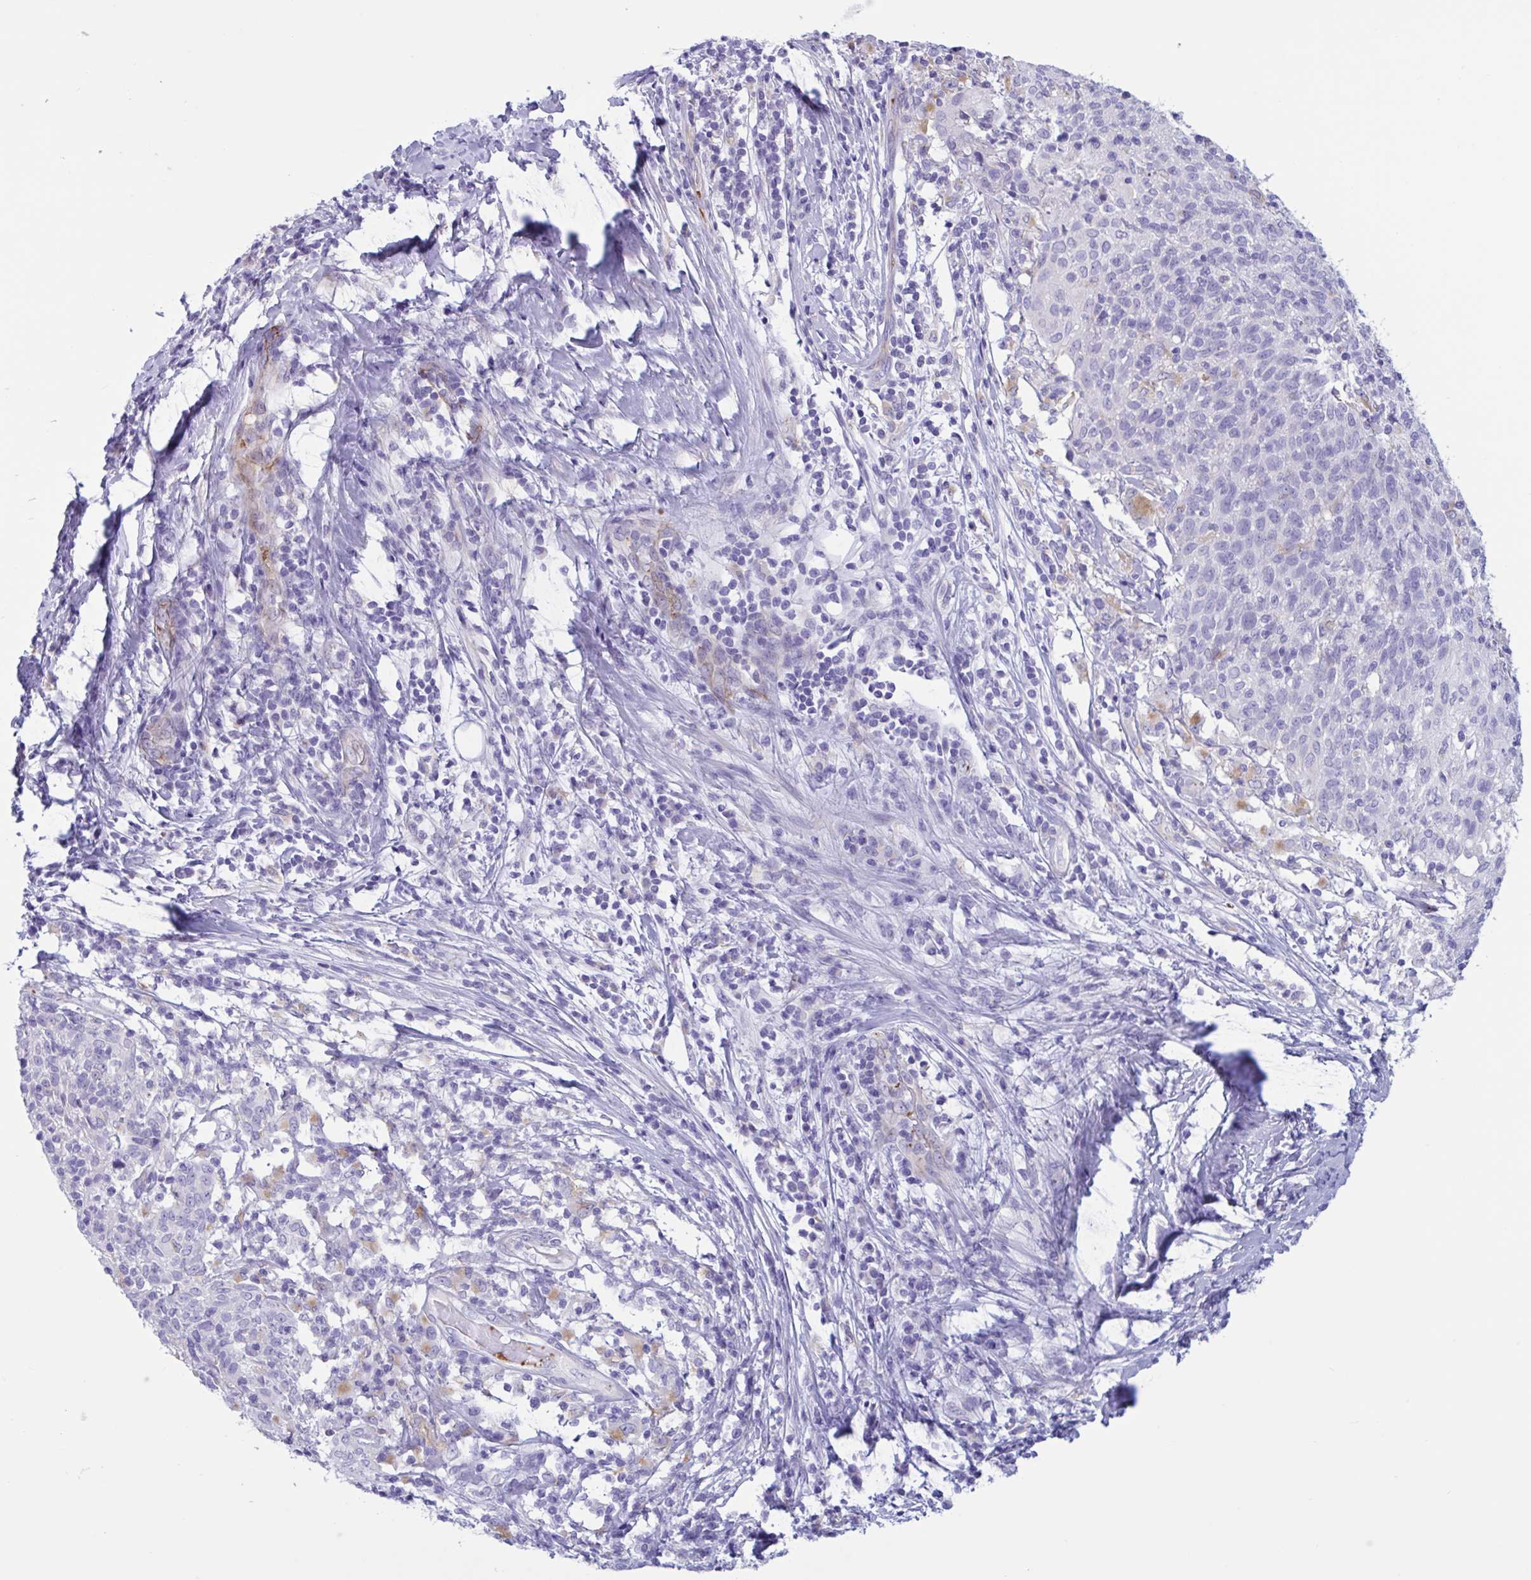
{"staining": {"intensity": "negative", "quantity": "none", "location": "none"}, "tissue": "cervical cancer", "cell_type": "Tumor cells", "image_type": "cancer", "snomed": [{"axis": "morphology", "description": "Squamous cell carcinoma, NOS"}, {"axis": "topography", "description": "Cervix"}], "caption": "Photomicrograph shows no significant protein expression in tumor cells of cervical cancer.", "gene": "RPL22L1", "patient": {"sex": "female", "age": 52}}